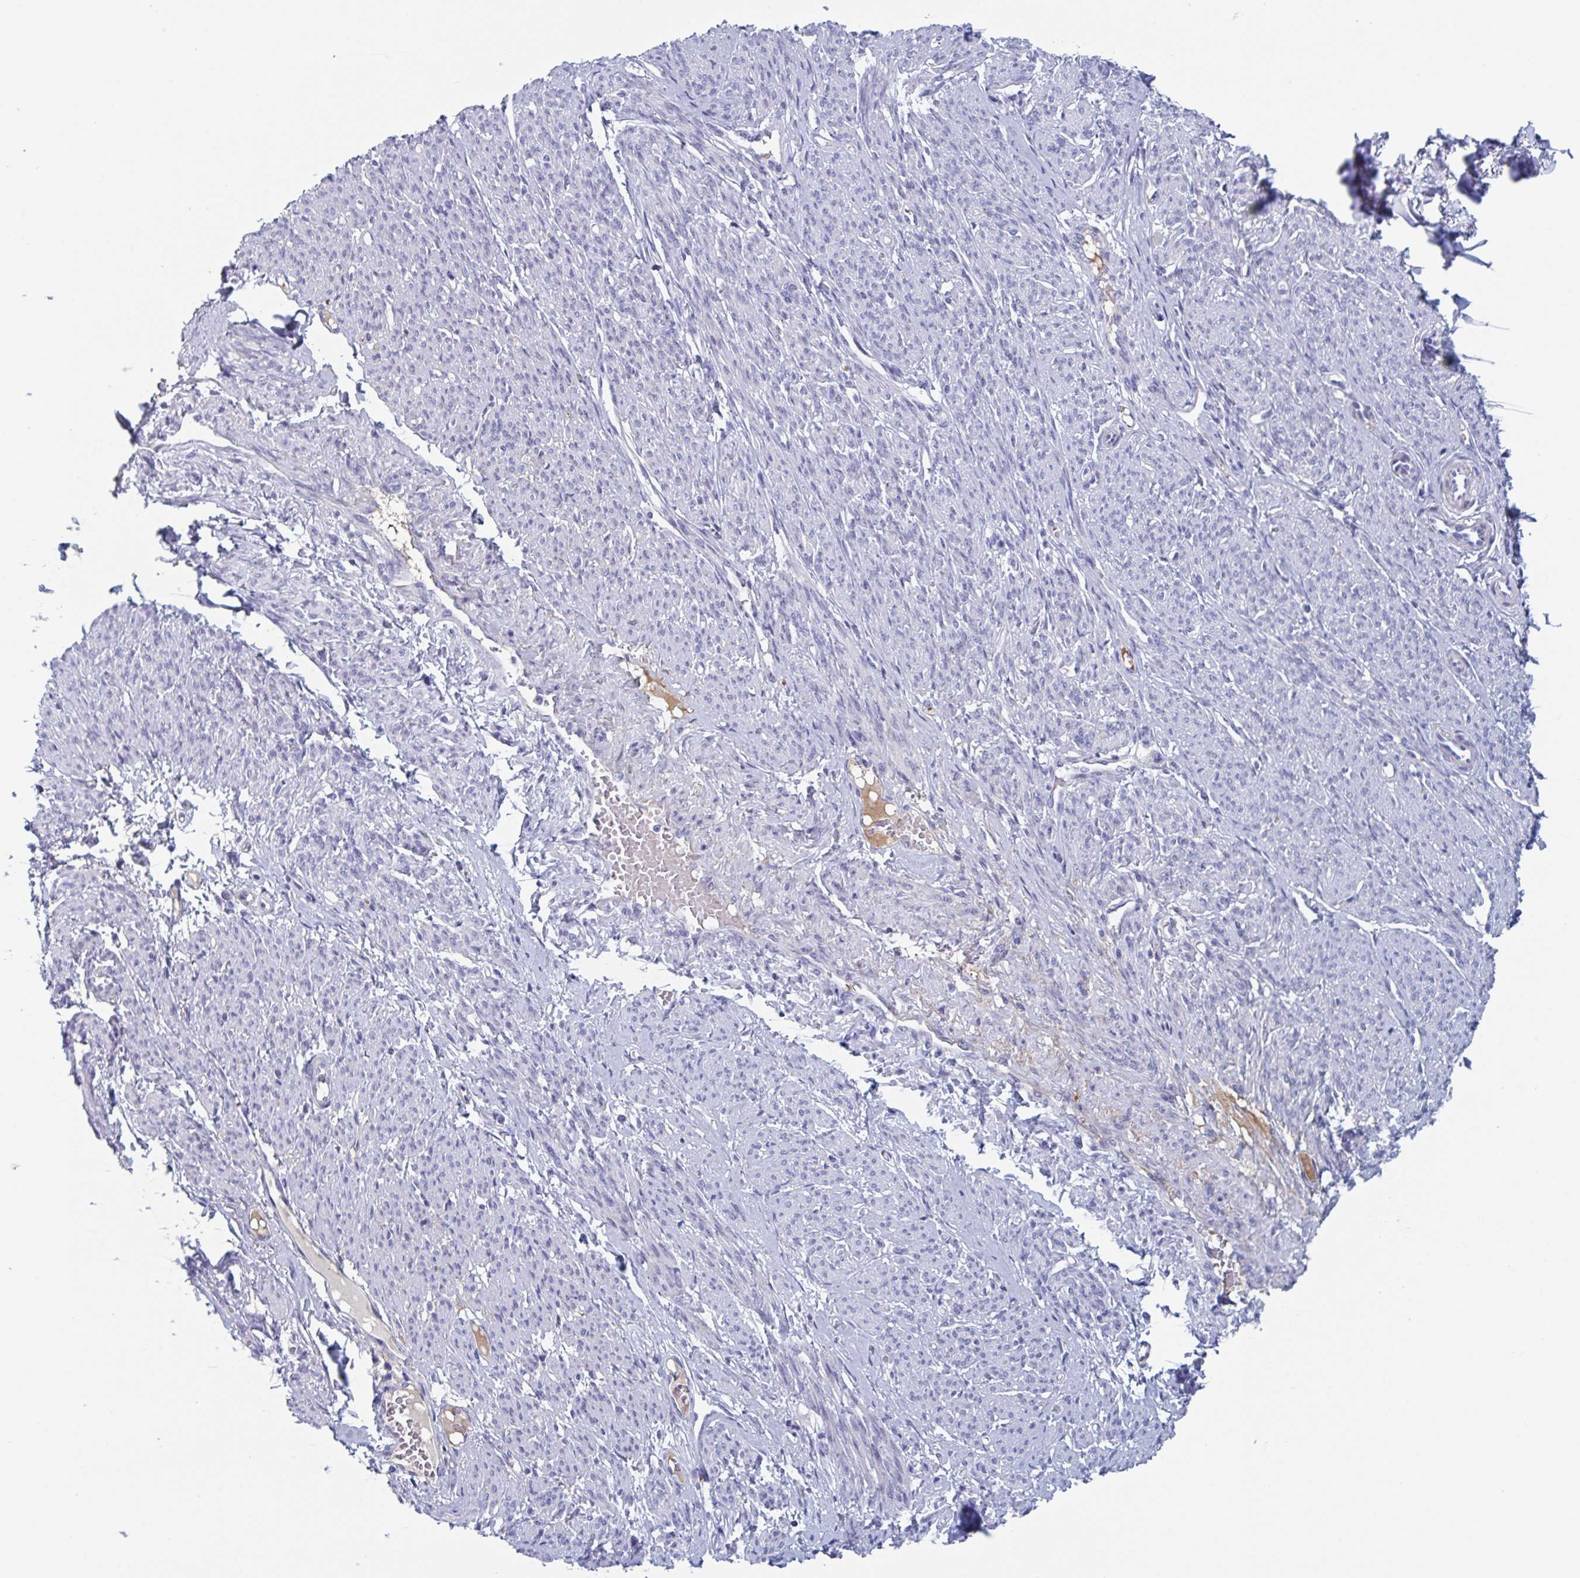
{"staining": {"intensity": "negative", "quantity": "none", "location": "none"}, "tissue": "smooth muscle", "cell_type": "Smooth muscle cells", "image_type": "normal", "snomed": [{"axis": "morphology", "description": "Normal tissue, NOS"}, {"axis": "topography", "description": "Smooth muscle"}], "caption": "Immunohistochemistry photomicrograph of normal smooth muscle: smooth muscle stained with DAB (3,3'-diaminobenzidine) exhibits no significant protein expression in smooth muscle cells.", "gene": "NT5C3B", "patient": {"sex": "female", "age": 65}}